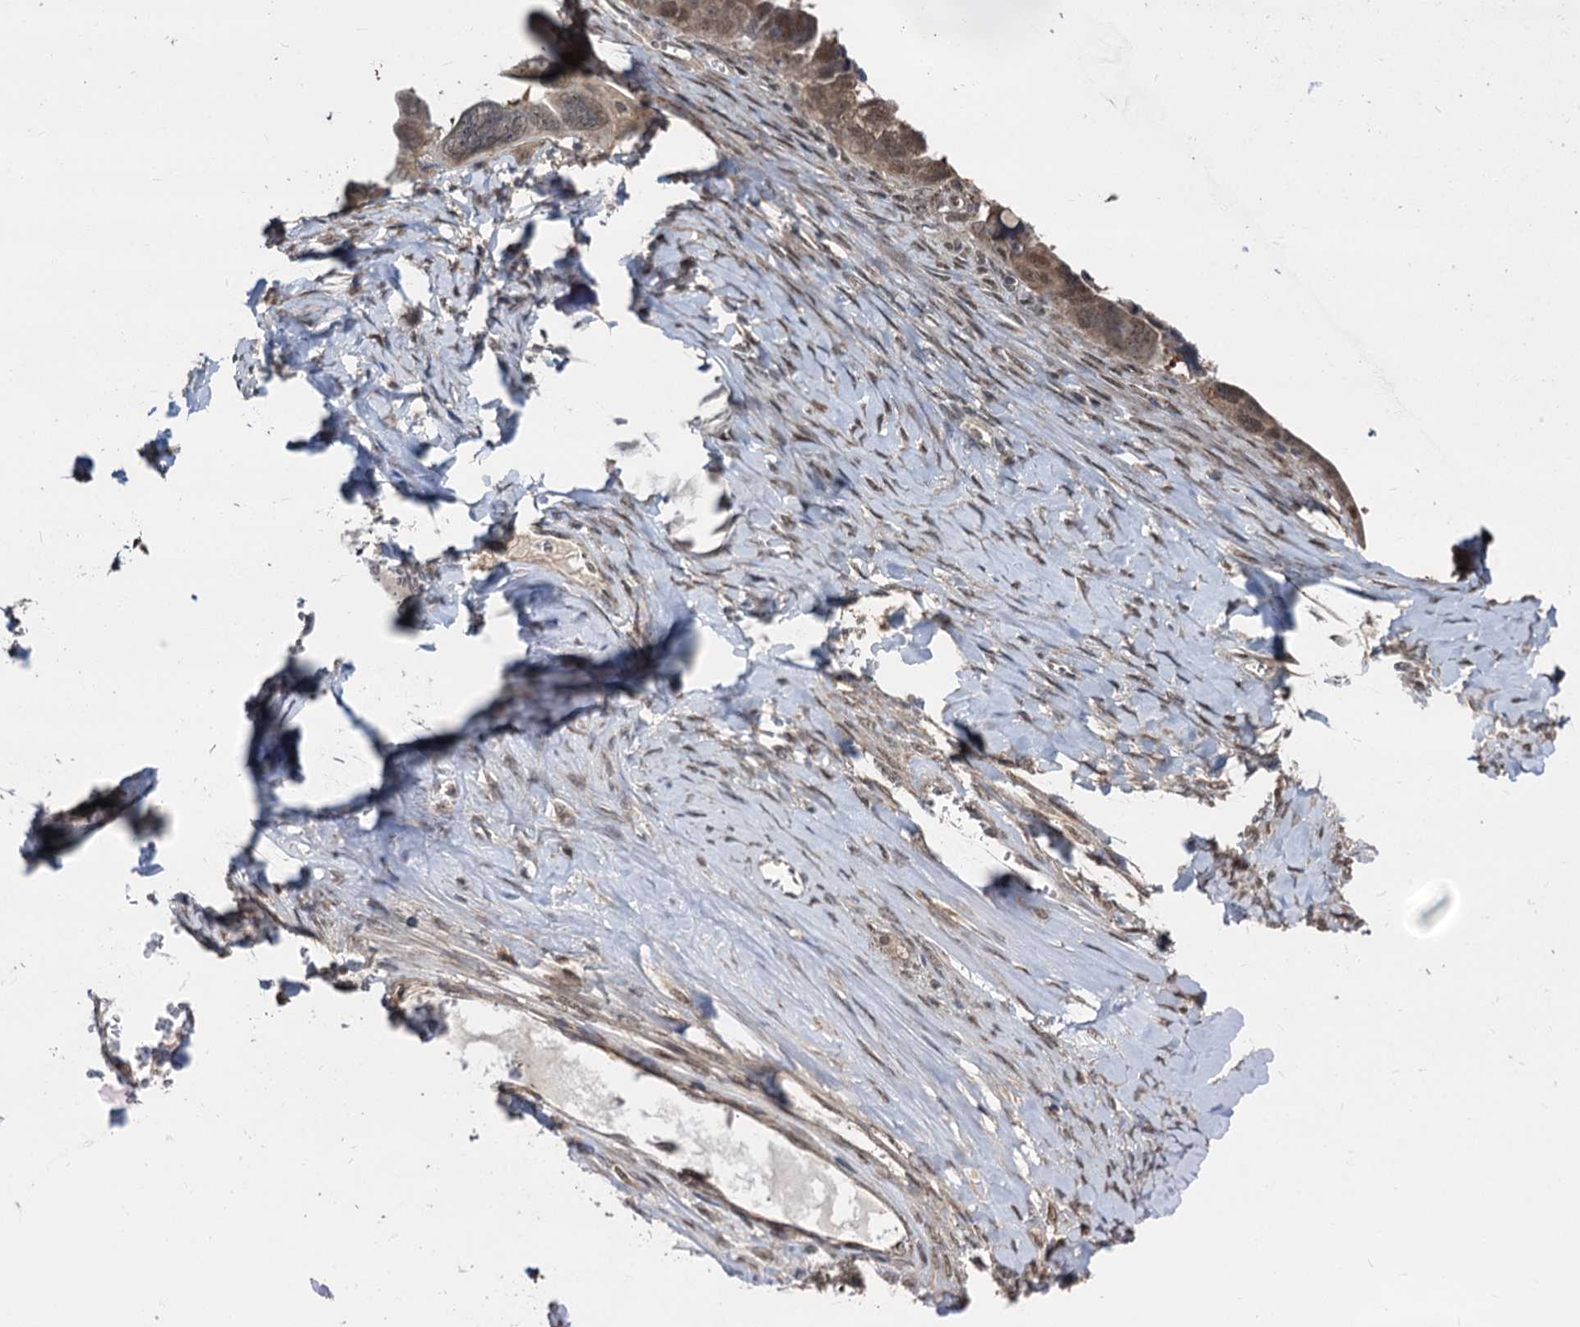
{"staining": {"intensity": "moderate", "quantity": ">75%", "location": "nuclear"}, "tissue": "ovarian cancer", "cell_type": "Tumor cells", "image_type": "cancer", "snomed": [{"axis": "morphology", "description": "Cystadenocarcinoma, serous, NOS"}, {"axis": "topography", "description": "Ovary"}], "caption": "Immunohistochemical staining of human serous cystadenocarcinoma (ovarian) displays moderate nuclear protein expression in about >75% of tumor cells.", "gene": "PSMD4", "patient": {"sex": "female", "age": 79}}